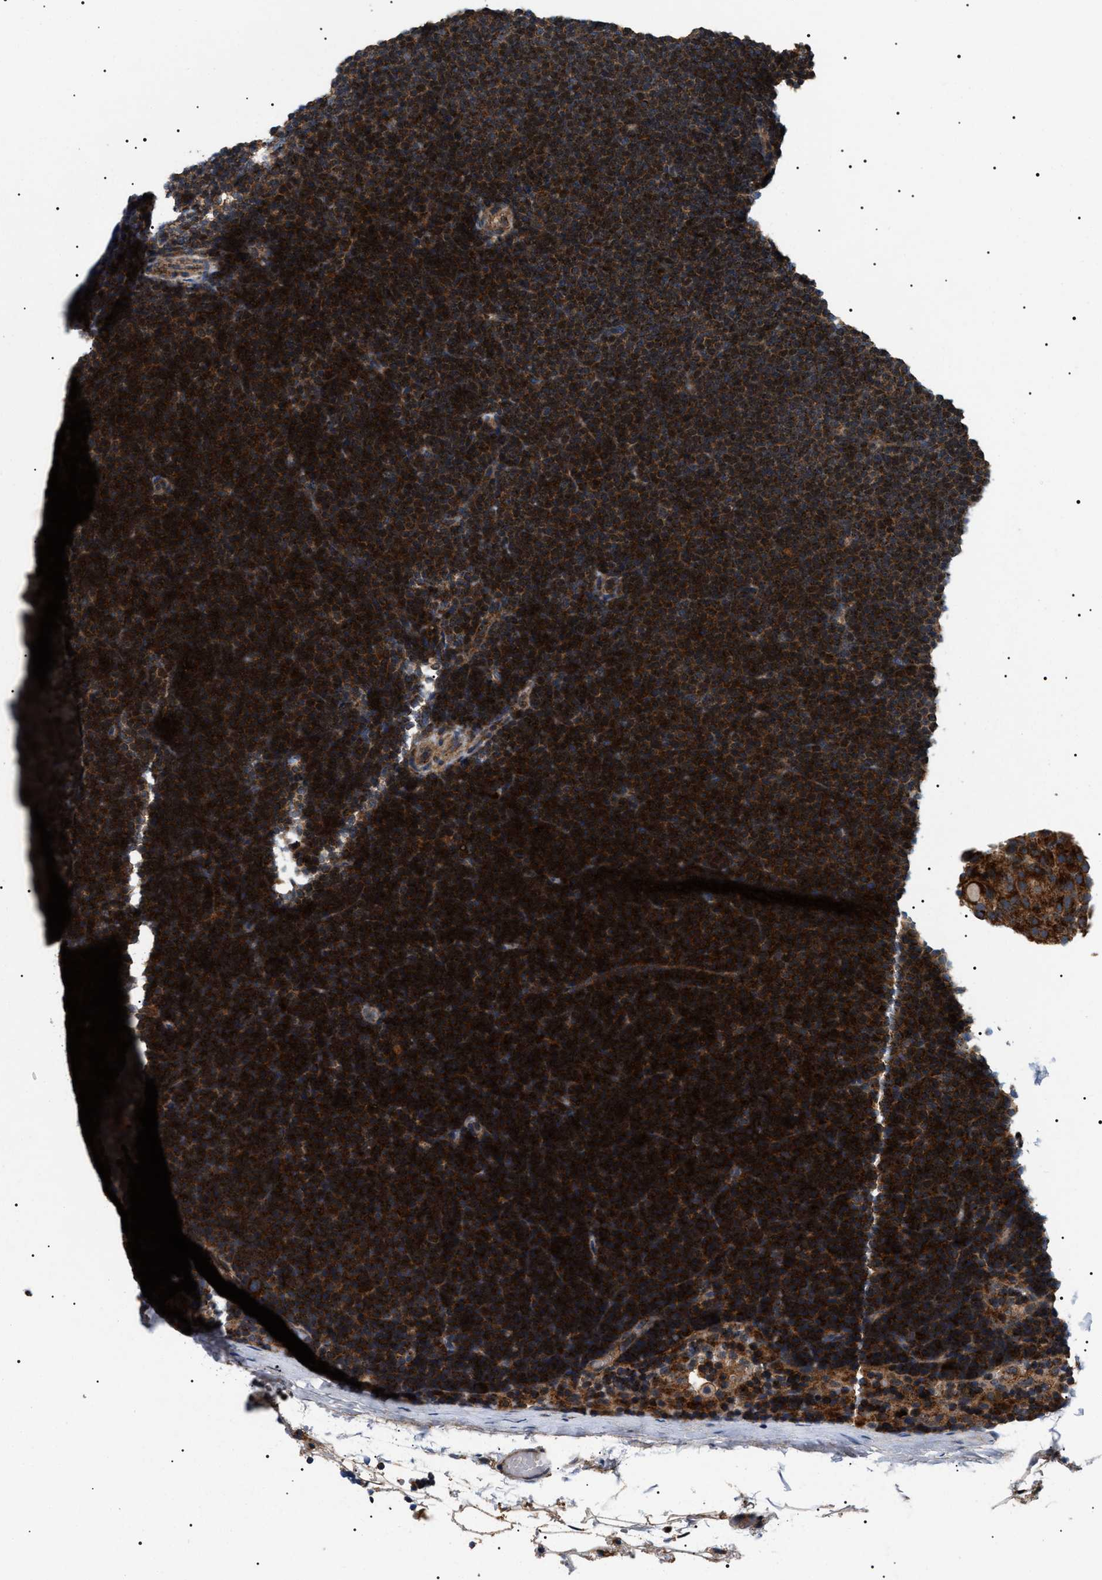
{"staining": {"intensity": "strong", "quantity": ">75%", "location": "cytoplasmic/membranous"}, "tissue": "lymphoma", "cell_type": "Tumor cells", "image_type": "cancer", "snomed": [{"axis": "morphology", "description": "Malignant lymphoma, non-Hodgkin's type, Low grade"}, {"axis": "topography", "description": "Lymph node"}], "caption": "High-magnification brightfield microscopy of malignant lymphoma, non-Hodgkin's type (low-grade) stained with DAB (3,3'-diaminobenzidine) (brown) and counterstained with hematoxylin (blue). tumor cells exhibit strong cytoplasmic/membranous positivity is appreciated in approximately>75% of cells.", "gene": "OXSM", "patient": {"sex": "female", "age": 53}}